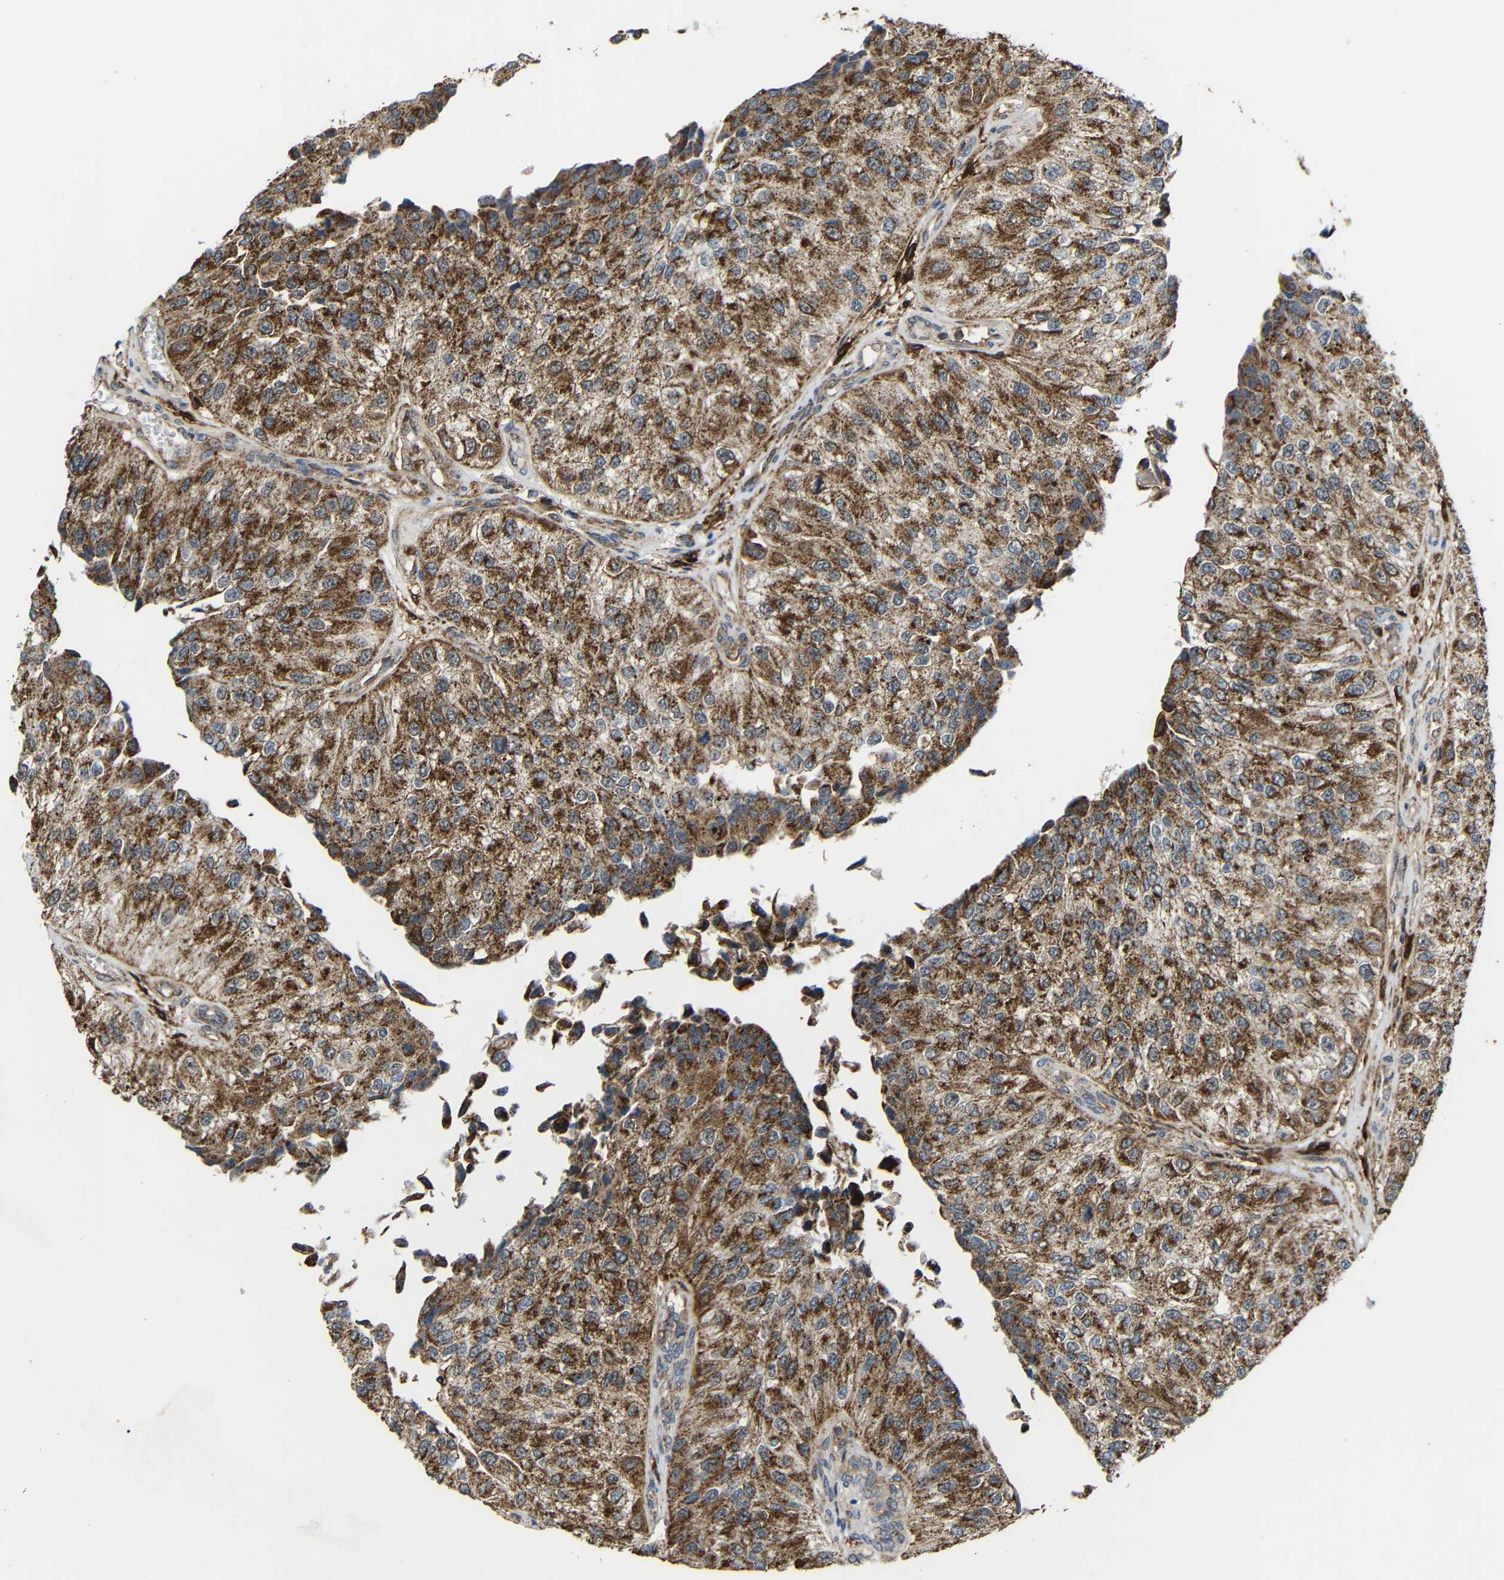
{"staining": {"intensity": "moderate", "quantity": ">75%", "location": "cytoplasmic/membranous"}, "tissue": "urothelial cancer", "cell_type": "Tumor cells", "image_type": "cancer", "snomed": [{"axis": "morphology", "description": "Urothelial carcinoma, High grade"}, {"axis": "topography", "description": "Kidney"}, {"axis": "topography", "description": "Urinary bladder"}], "caption": "A brown stain labels moderate cytoplasmic/membranous positivity of a protein in human high-grade urothelial carcinoma tumor cells. The staining was performed using DAB (3,3'-diaminobenzidine) to visualize the protein expression in brown, while the nuclei were stained in blue with hematoxylin (Magnification: 20x).", "gene": "C1GALT1", "patient": {"sex": "male", "age": 77}}